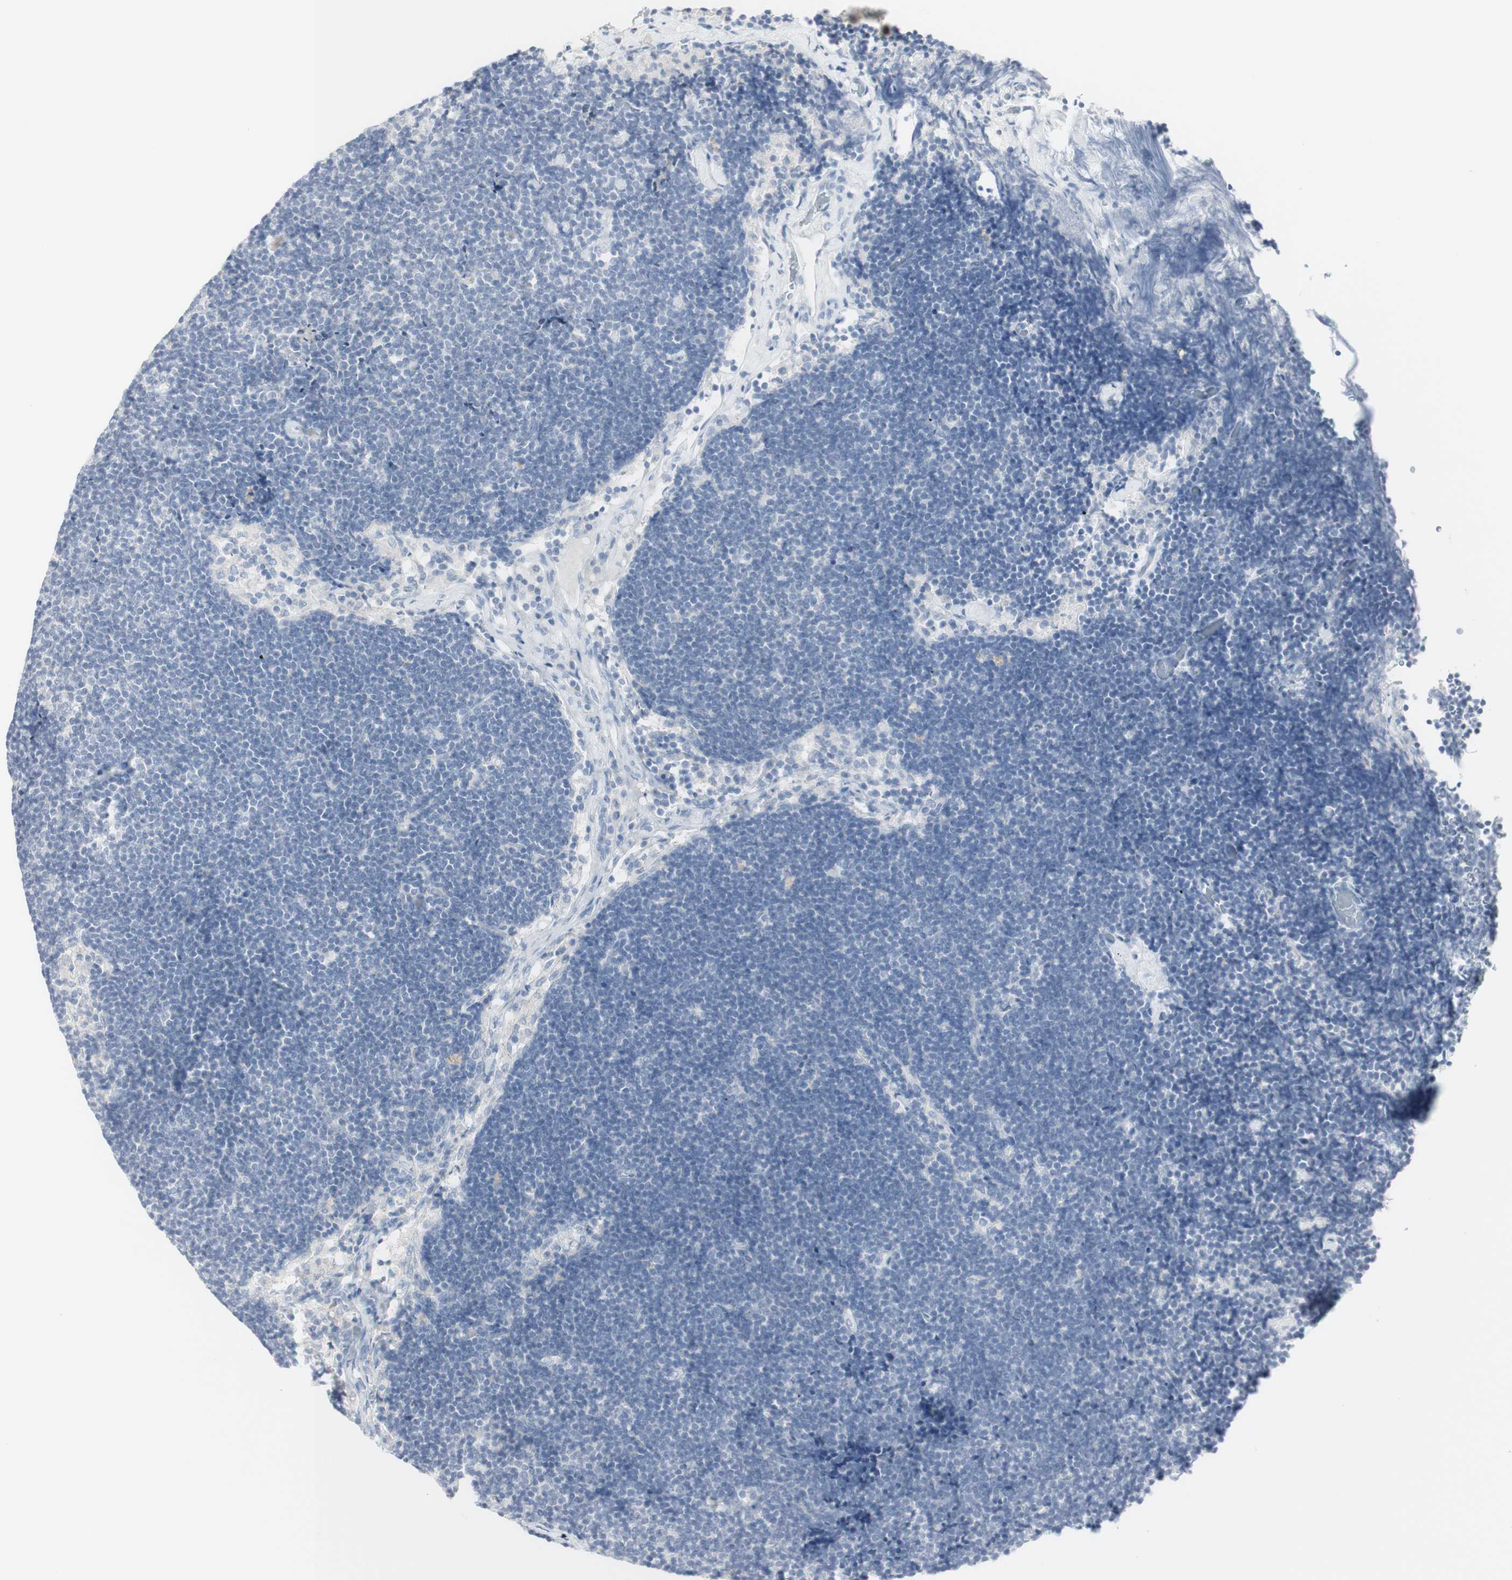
{"staining": {"intensity": "negative", "quantity": "none", "location": "none"}, "tissue": "lymph node", "cell_type": "Germinal center cells", "image_type": "normal", "snomed": [{"axis": "morphology", "description": "Normal tissue, NOS"}, {"axis": "topography", "description": "Lymph node"}], "caption": "Germinal center cells show no significant protein staining in benign lymph node.", "gene": "MDK", "patient": {"sex": "male", "age": 63}}